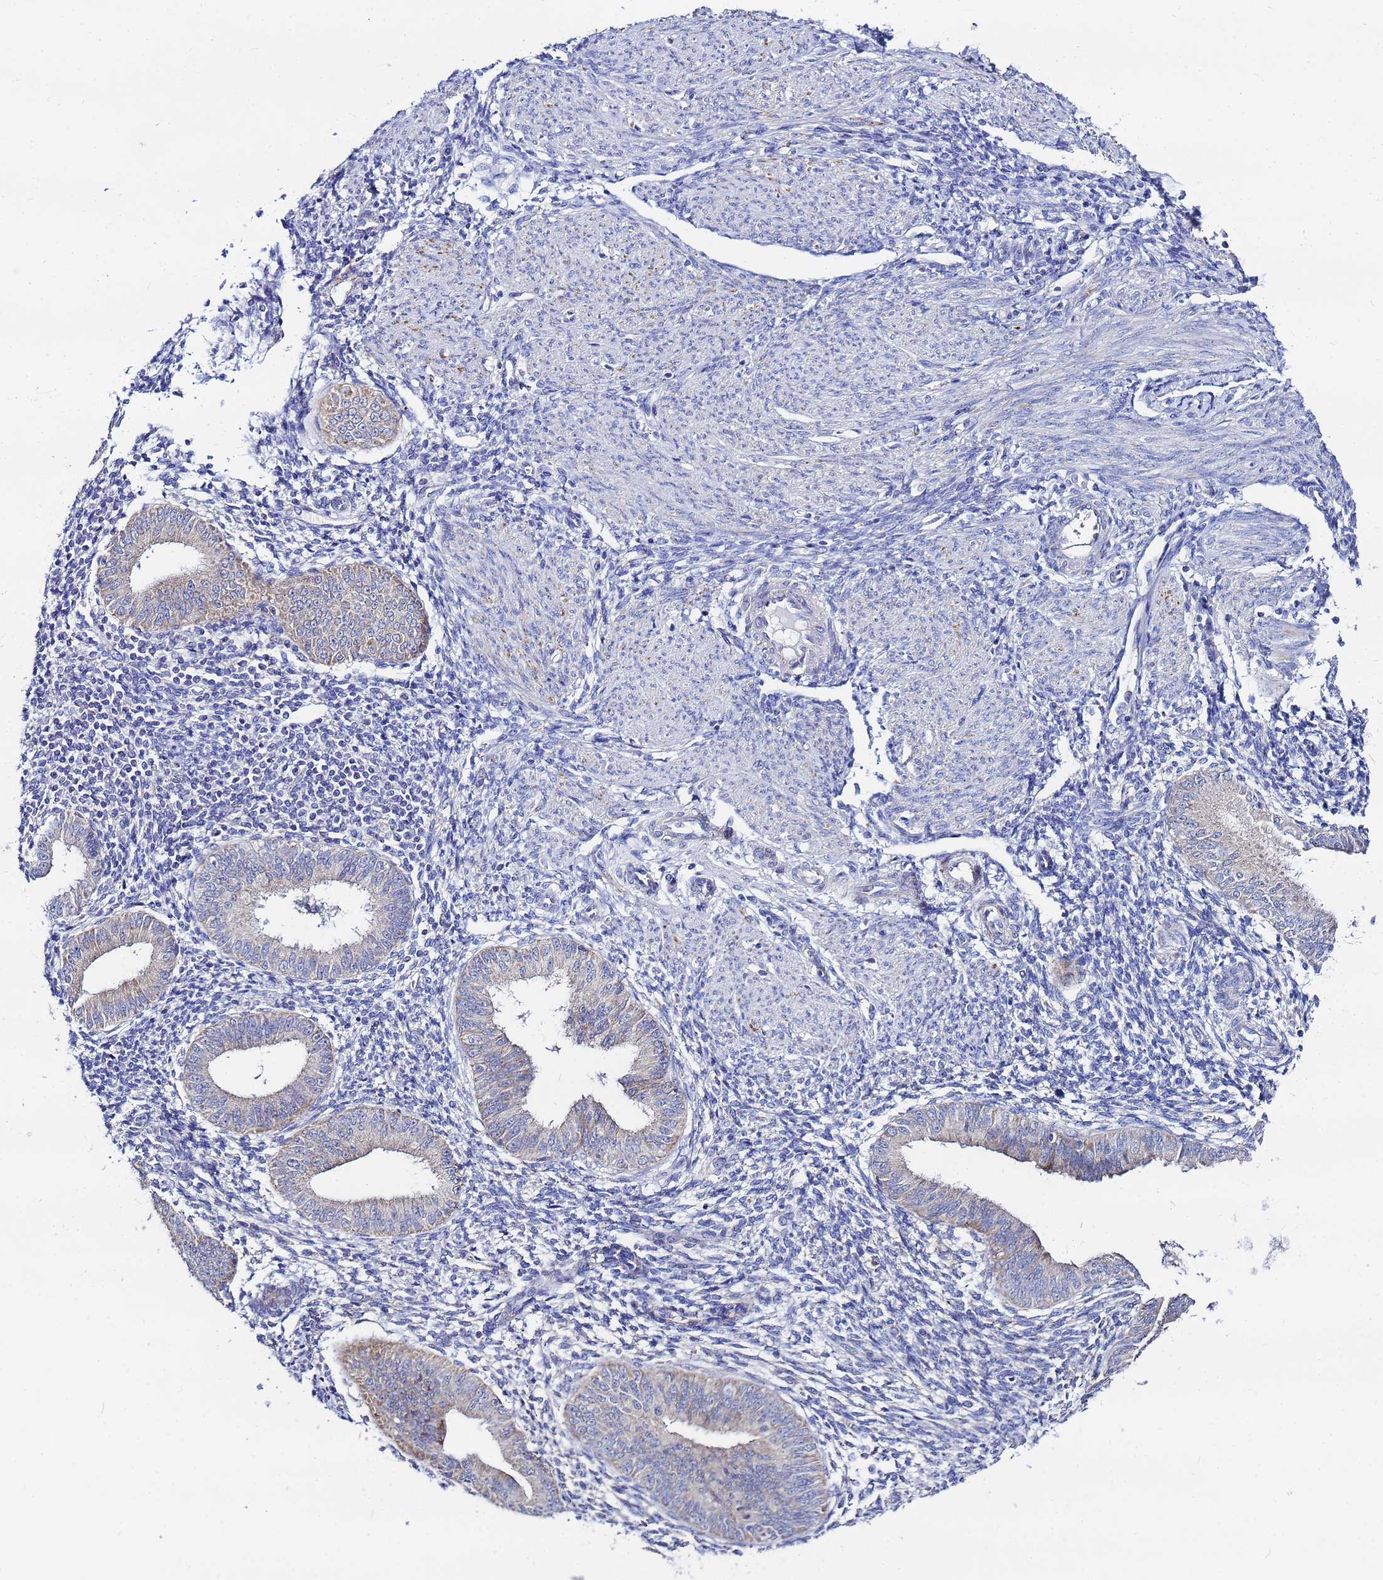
{"staining": {"intensity": "negative", "quantity": "none", "location": "none"}, "tissue": "endometrium", "cell_type": "Cells in endometrial stroma", "image_type": "normal", "snomed": [{"axis": "morphology", "description": "Normal tissue, NOS"}, {"axis": "topography", "description": "Uterus"}, {"axis": "topography", "description": "Endometrium"}], "caption": "An immunohistochemistry photomicrograph of benign endometrium is shown. There is no staining in cells in endometrial stroma of endometrium. The staining was performed using DAB (3,3'-diaminobenzidine) to visualize the protein expression in brown, while the nuclei were stained in blue with hematoxylin (Magnification: 20x).", "gene": "FAHD2A", "patient": {"sex": "female", "age": 48}}